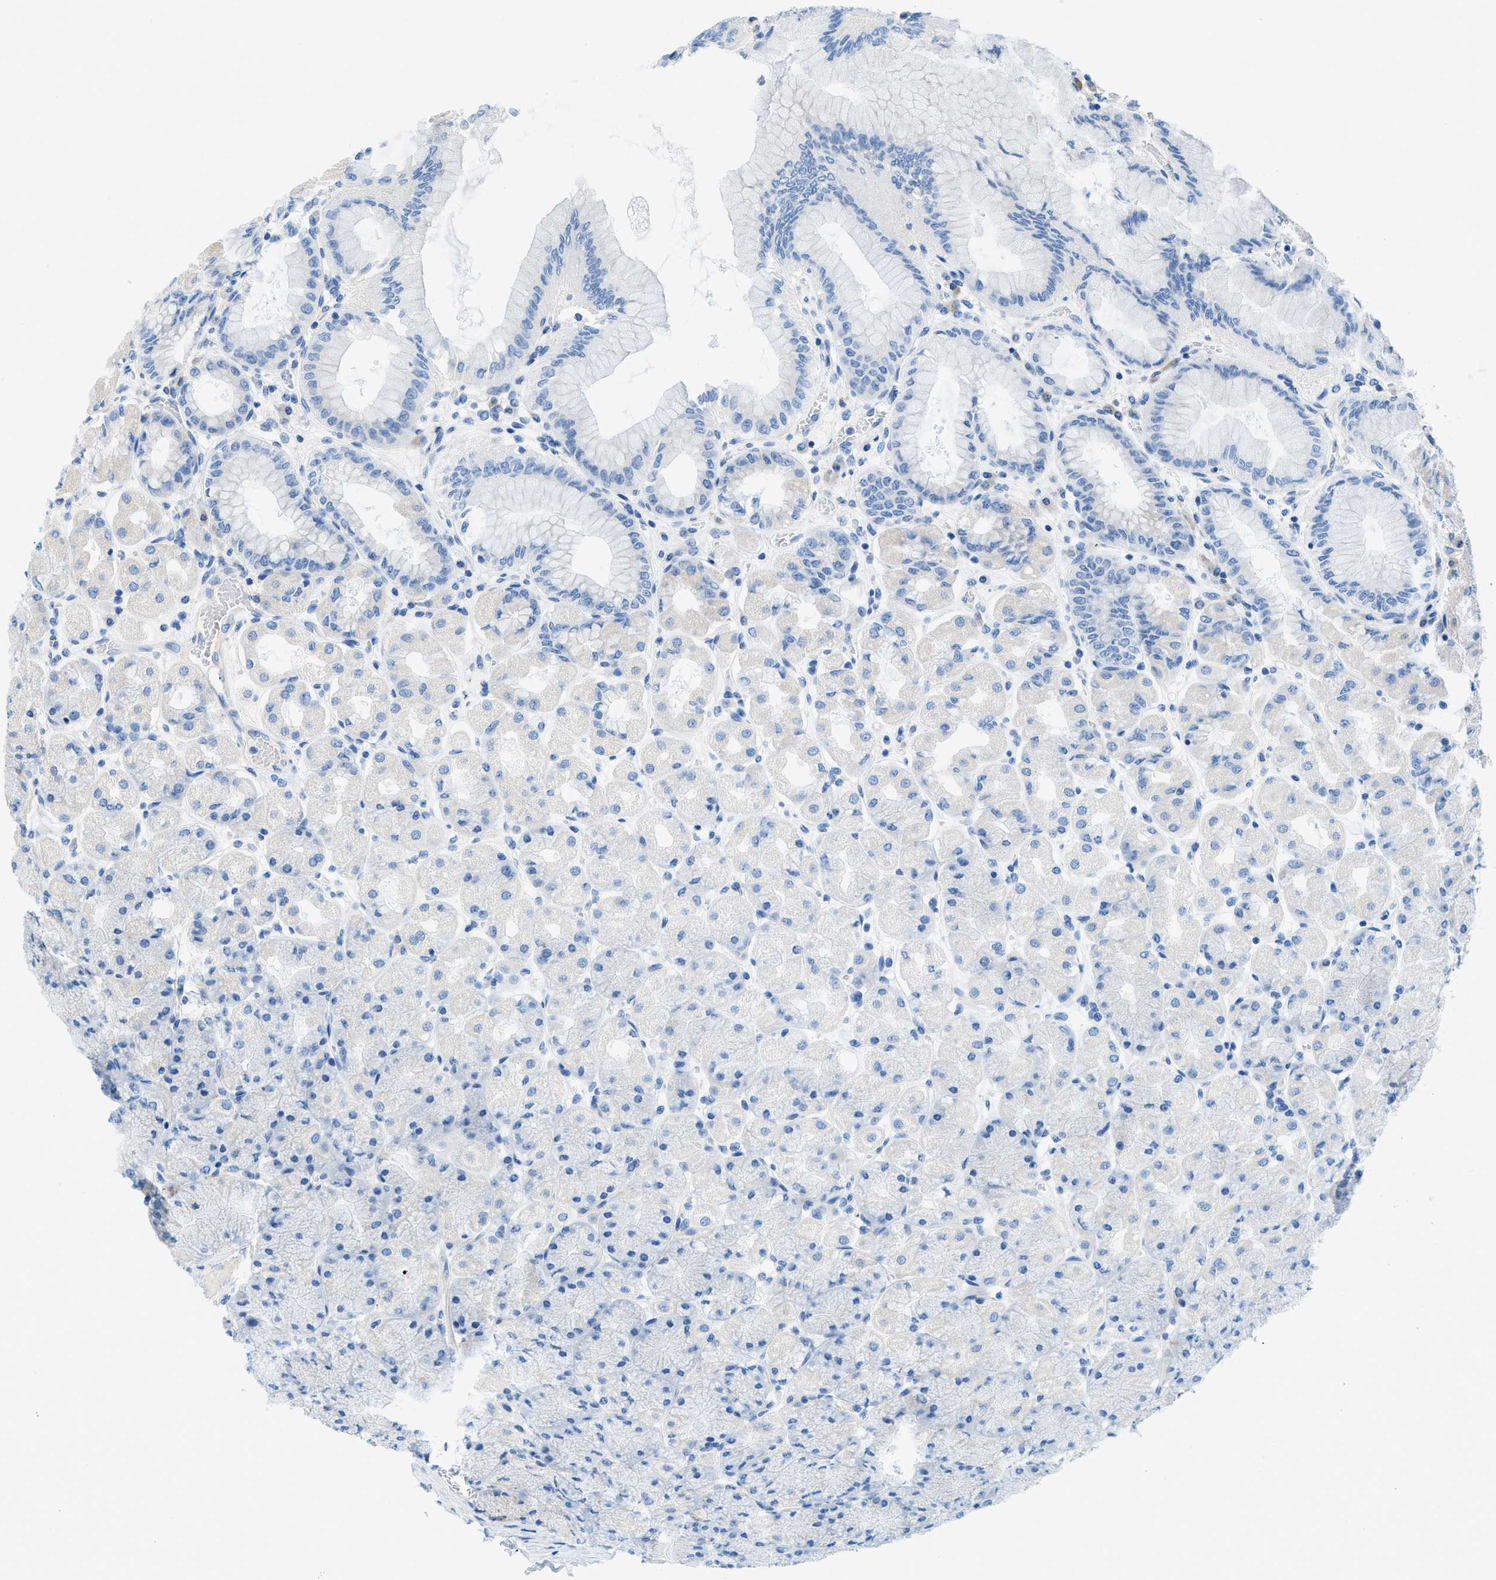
{"staining": {"intensity": "negative", "quantity": "none", "location": "none"}, "tissue": "stomach", "cell_type": "Glandular cells", "image_type": "normal", "snomed": [{"axis": "morphology", "description": "Normal tissue, NOS"}, {"axis": "topography", "description": "Stomach, upper"}], "caption": "This is an immunohistochemistry (IHC) photomicrograph of normal stomach. There is no positivity in glandular cells.", "gene": "TMEM248", "patient": {"sex": "female", "age": 56}}